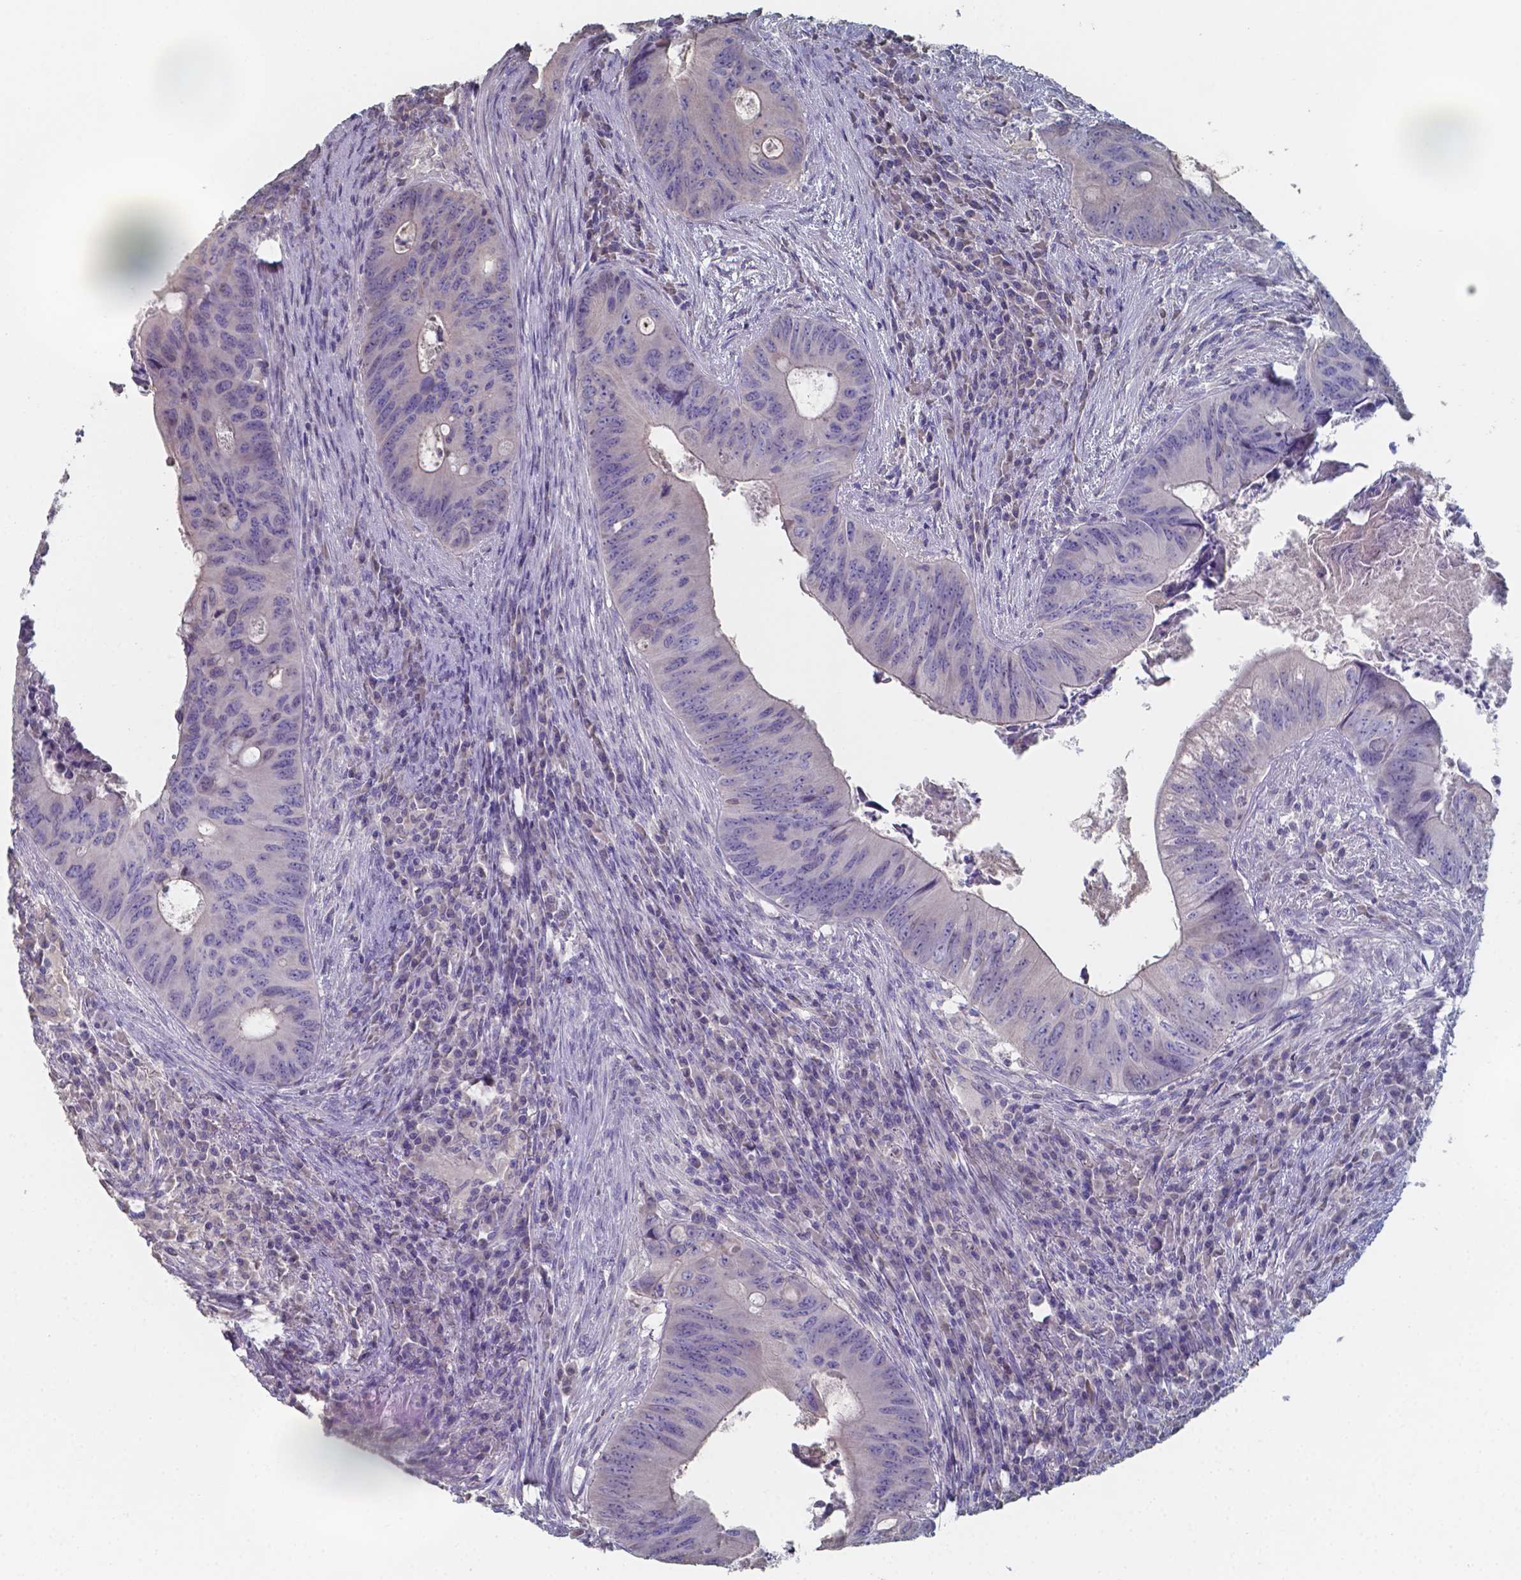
{"staining": {"intensity": "negative", "quantity": "none", "location": "none"}, "tissue": "colorectal cancer", "cell_type": "Tumor cells", "image_type": "cancer", "snomed": [{"axis": "morphology", "description": "Adenocarcinoma, NOS"}, {"axis": "topography", "description": "Colon"}], "caption": "Protein analysis of colorectal adenocarcinoma exhibits no significant expression in tumor cells. (DAB IHC, high magnification).", "gene": "FOXJ1", "patient": {"sex": "female", "age": 74}}